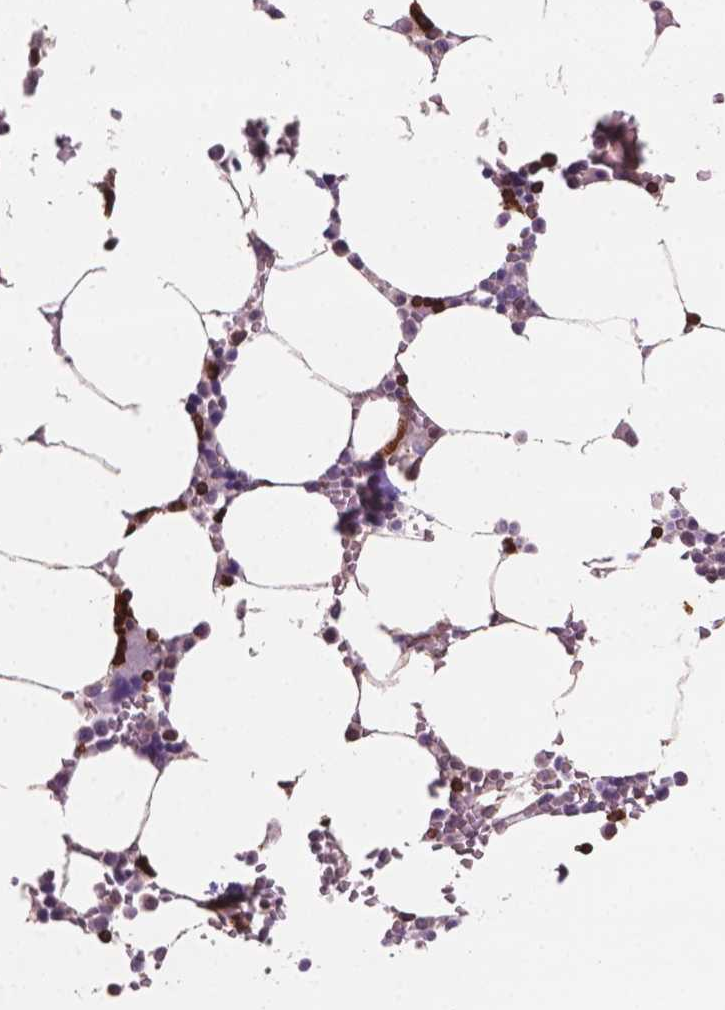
{"staining": {"intensity": "strong", "quantity": "25%-75%", "location": "cytoplasmic/membranous"}, "tissue": "bone marrow", "cell_type": "Hematopoietic cells", "image_type": "normal", "snomed": [{"axis": "morphology", "description": "Normal tissue, NOS"}, {"axis": "topography", "description": "Bone marrow"}], "caption": "IHC (DAB) staining of normal bone marrow demonstrates strong cytoplasmic/membranous protein positivity in about 25%-75% of hematopoietic cells. (brown staining indicates protein expression, while blue staining denotes nuclei).", "gene": "BCL2", "patient": {"sex": "female", "age": 52}}